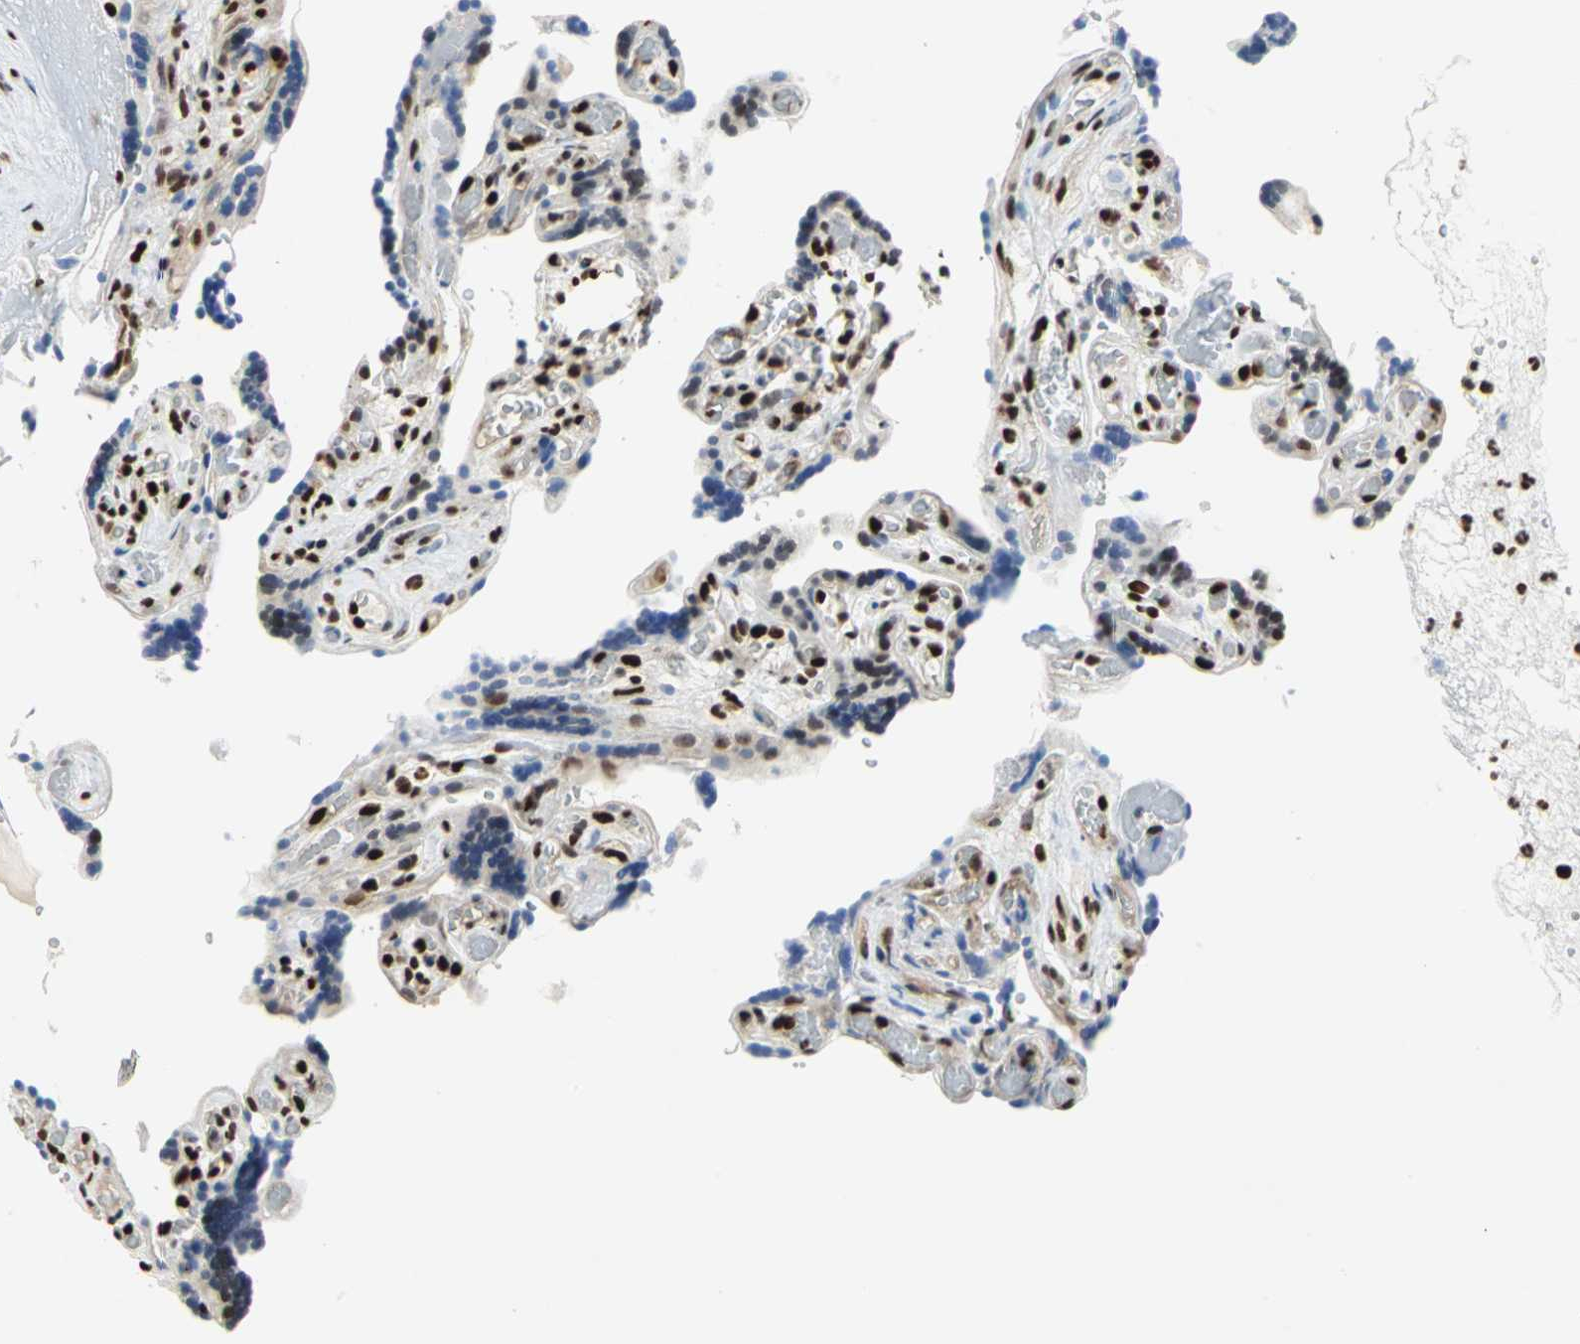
{"staining": {"intensity": "strong", "quantity": ">75%", "location": "nuclear"}, "tissue": "placenta", "cell_type": "Decidual cells", "image_type": "normal", "snomed": [{"axis": "morphology", "description": "Normal tissue, NOS"}, {"axis": "topography", "description": "Placenta"}], "caption": "Immunohistochemistry micrograph of normal placenta: placenta stained using immunohistochemistry (IHC) reveals high levels of strong protein expression localized specifically in the nuclear of decidual cells, appearing as a nuclear brown color.", "gene": "HMGB1", "patient": {"sex": "female", "age": 30}}